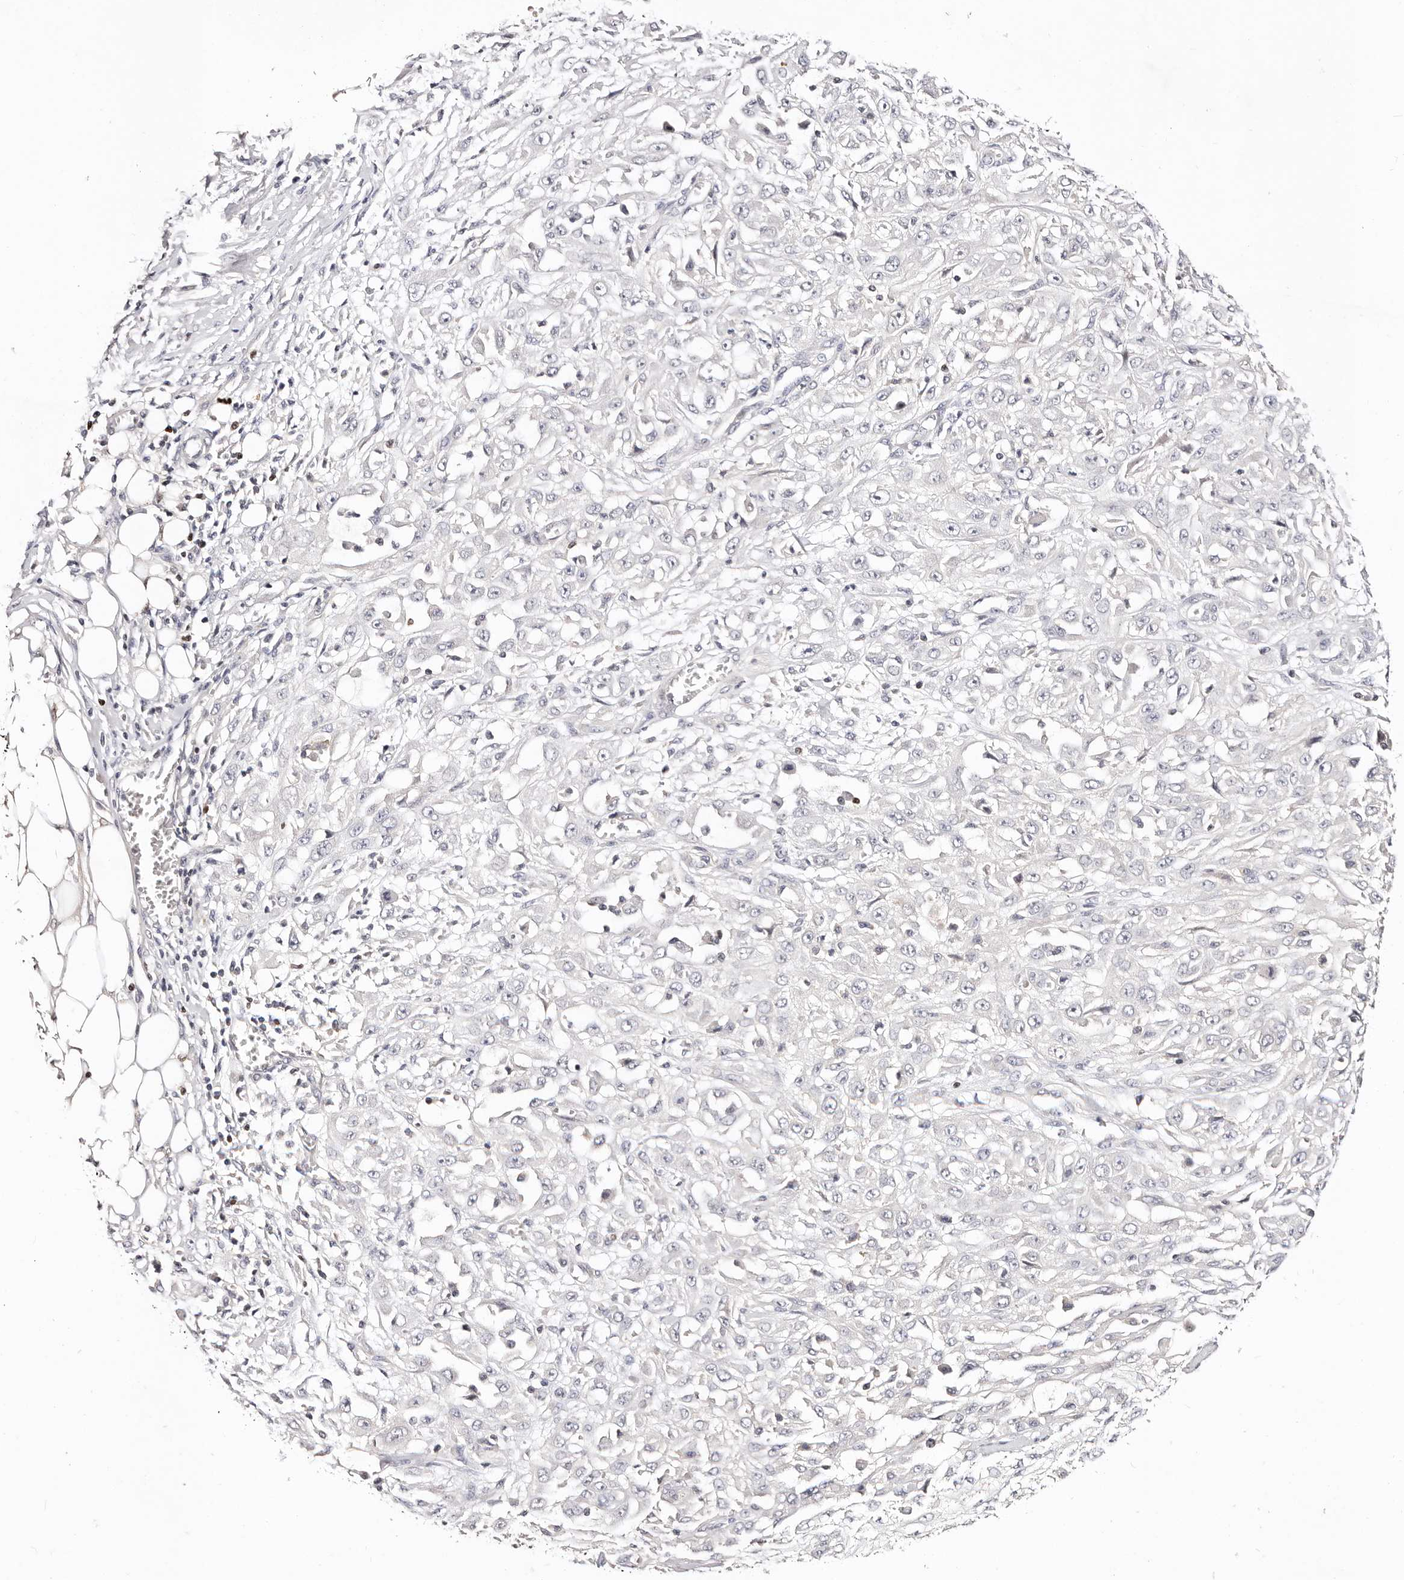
{"staining": {"intensity": "negative", "quantity": "none", "location": "none"}, "tissue": "skin cancer", "cell_type": "Tumor cells", "image_type": "cancer", "snomed": [{"axis": "morphology", "description": "Squamous cell carcinoma, NOS"}, {"axis": "morphology", "description": "Squamous cell carcinoma, metastatic, NOS"}, {"axis": "topography", "description": "Skin"}, {"axis": "topography", "description": "Lymph node"}], "caption": "There is no significant staining in tumor cells of skin cancer (metastatic squamous cell carcinoma).", "gene": "IQGAP3", "patient": {"sex": "male", "age": 75}}